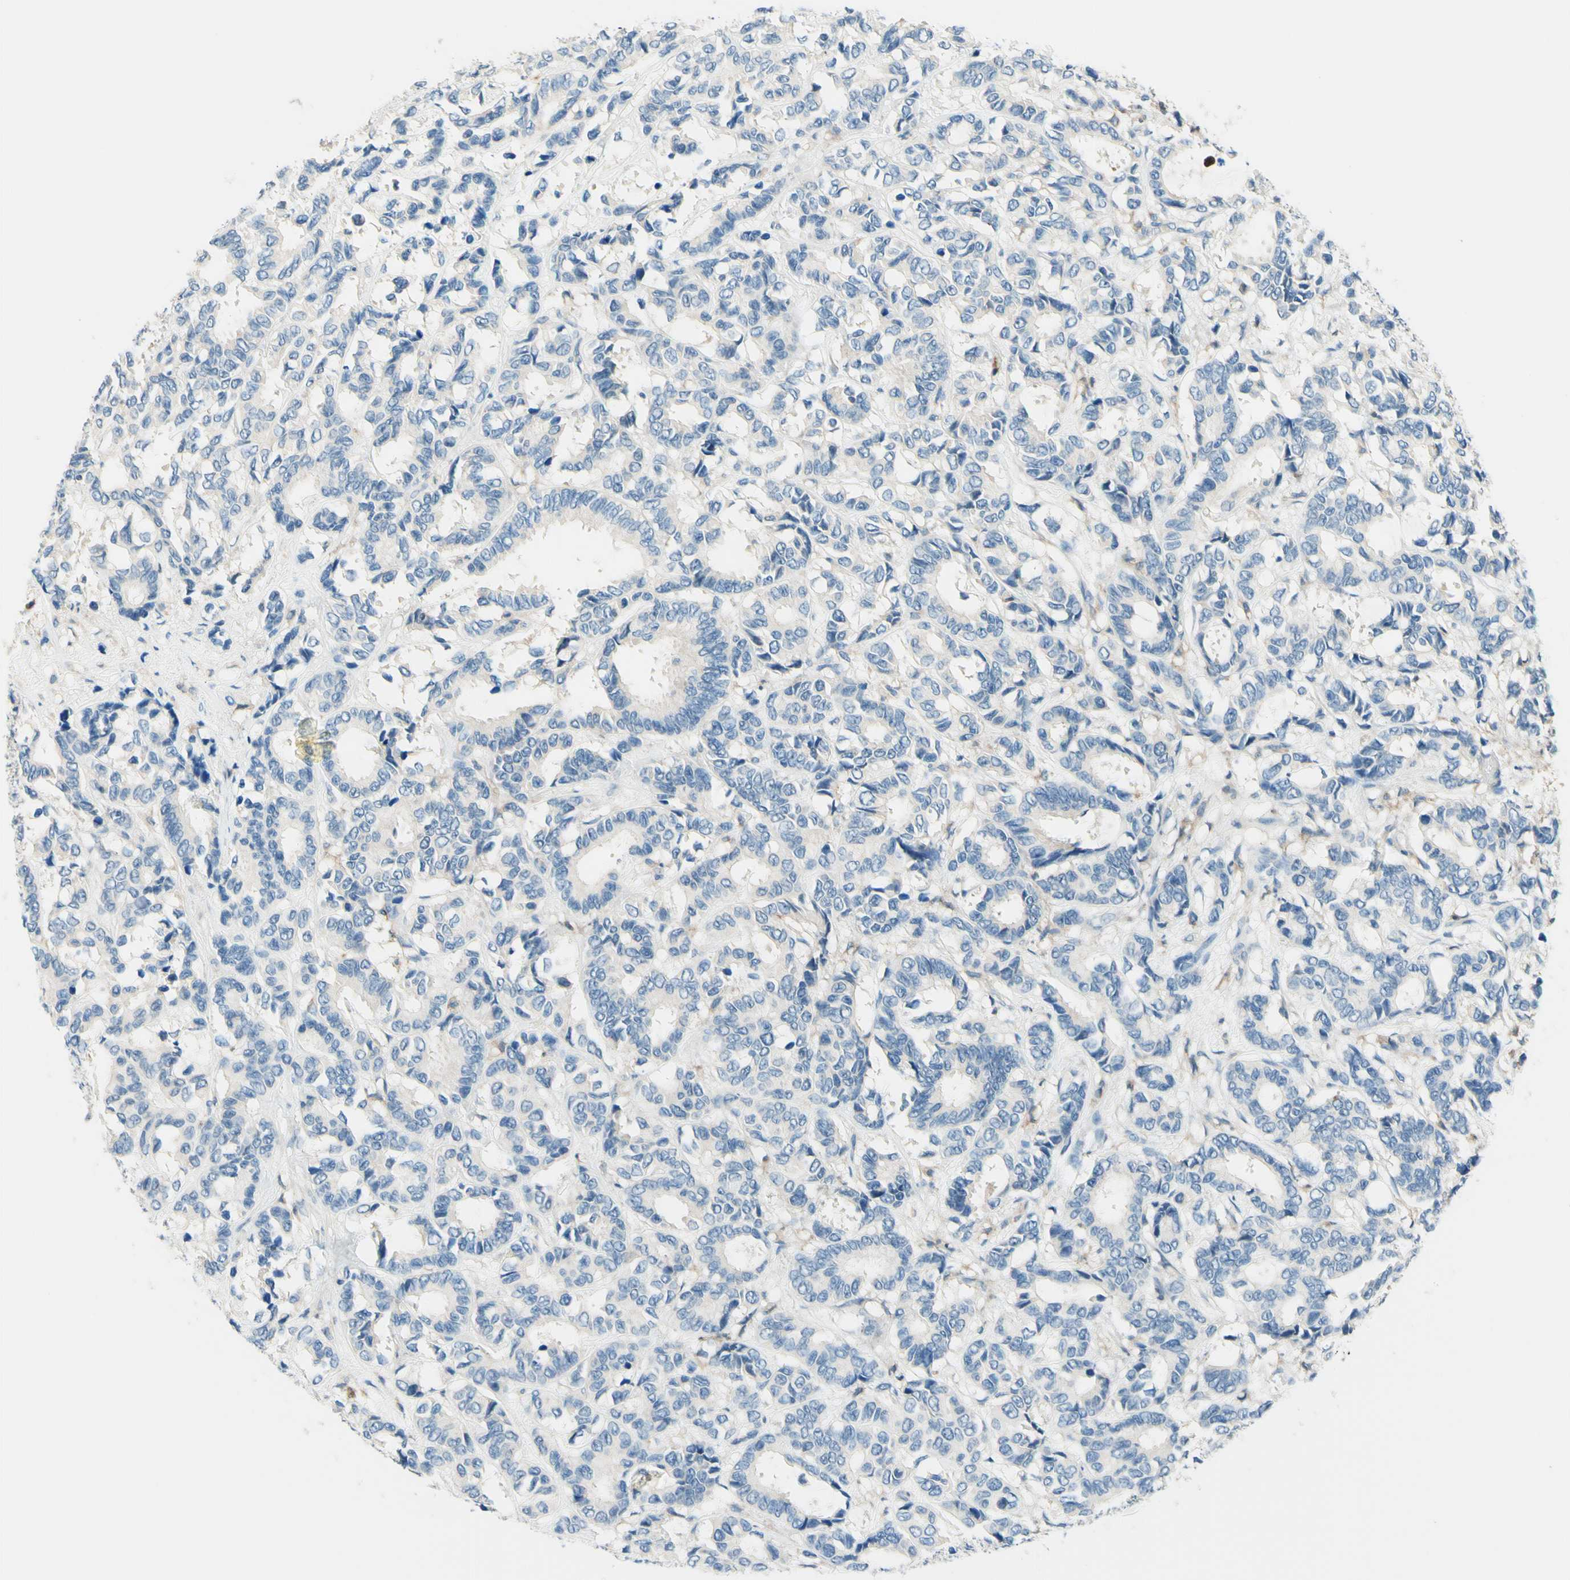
{"staining": {"intensity": "weak", "quantity": "<25%", "location": "cytoplasmic/membranous"}, "tissue": "breast cancer", "cell_type": "Tumor cells", "image_type": "cancer", "snomed": [{"axis": "morphology", "description": "Duct carcinoma"}, {"axis": "topography", "description": "Breast"}], "caption": "A photomicrograph of human breast invasive ductal carcinoma is negative for staining in tumor cells.", "gene": "SIGLEC9", "patient": {"sex": "female", "age": 87}}